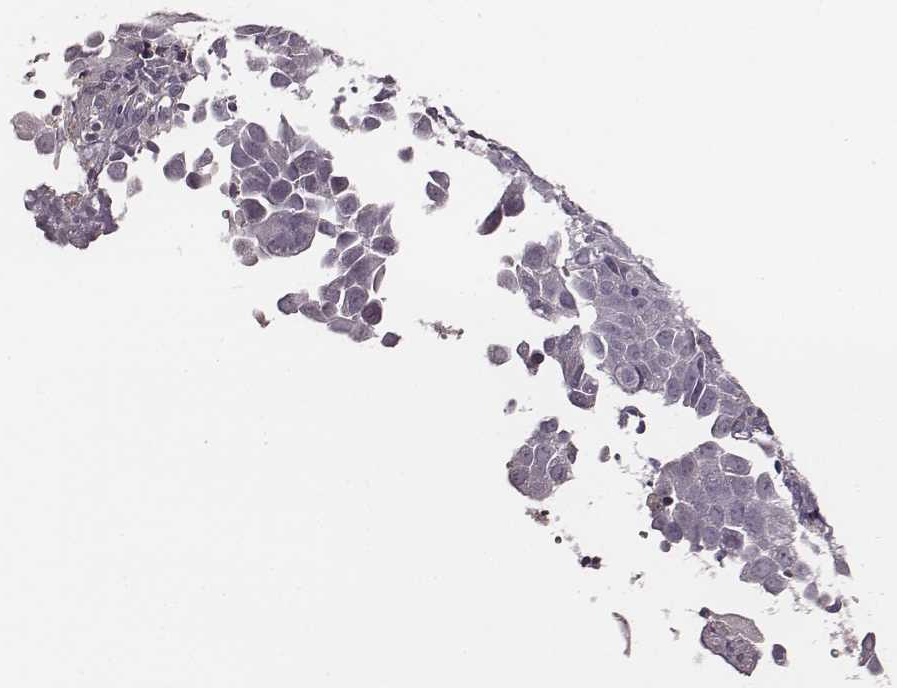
{"staining": {"intensity": "negative", "quantity": "none", "location": "none"}, "tissue": "cervical cancer", "cell_type": "Tumor cells", "image_type": "cancer", "snomed": [{"axis": "morphology", "description": "Squamous cell carcinoma, NOS"}, {"axis": "topography", "description": "Cervix"}], "caption": "The IHC photomicrograph has no significant staining in tumor cells of cervical squamous cell carcinoma tissue. (DAB (3,3'-diaminobenzidine) immunohistochemistry, high magnification).", "gene": "ZYX", "patient": {"sex": "female", "age": 55}}